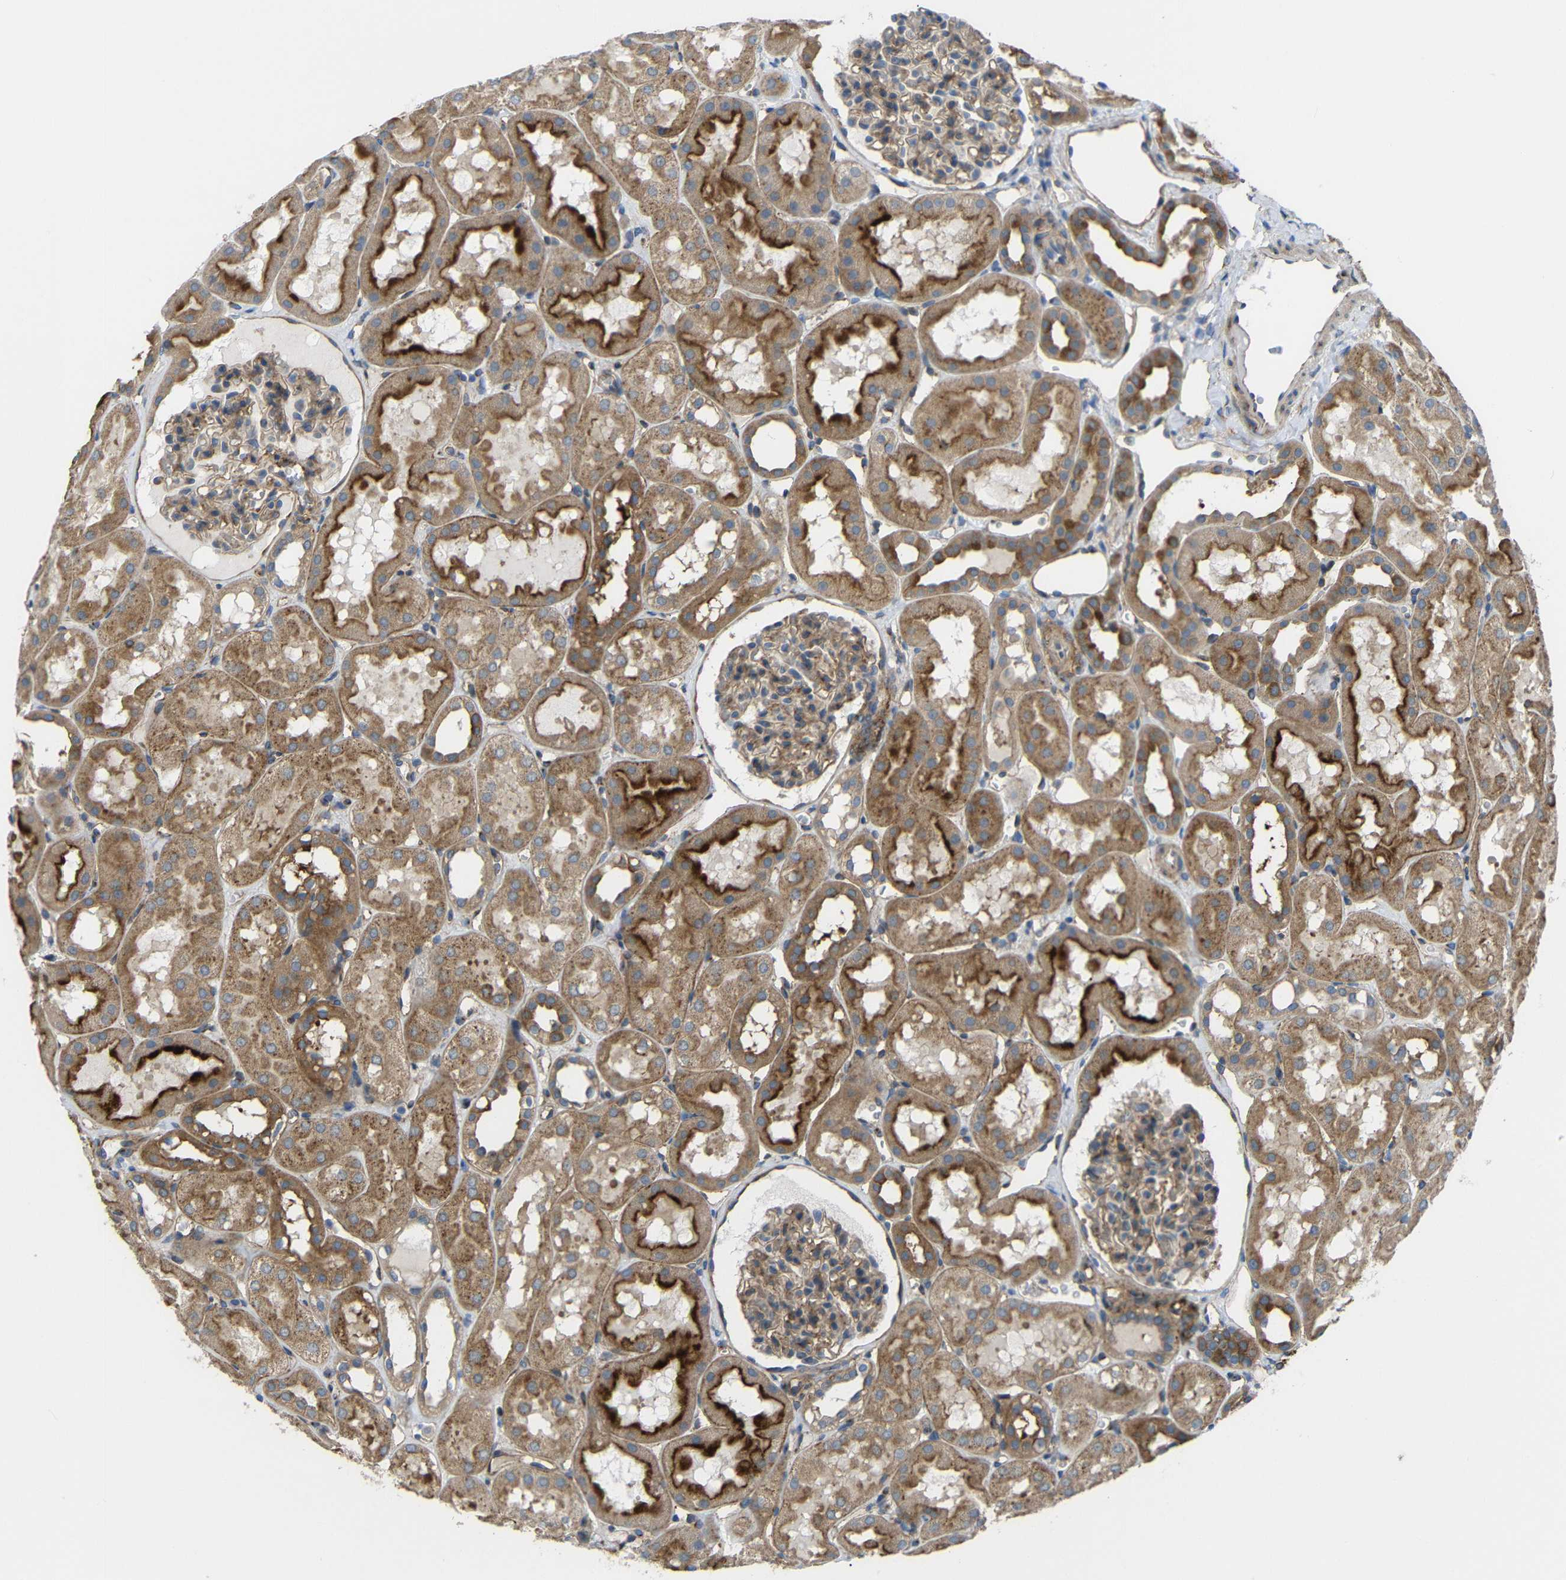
{"staining": {"intensity": "moderate", "quantity": ">75%", "location": "cytoplasmic/membranous"}, "tissue": "kidney", "cell_type": "Cells in glomeruli", "image_type": "normal", "snomed": [{"axis": "morphology", "description": "Normal tissue, NOS"}, {"axis": "topography", "description": "Kidney"}, {"axis": "topography", "description": "Urinary bladder"}], "caption": "Moderate cytoplasmic/membranous staining for a protein is appreciated in approximately >75% of cells in glomeruli of benign kidney using immunohistochemistry.", "gene": "SYPL1", "patient": {"sex": "male", "age": 16}}